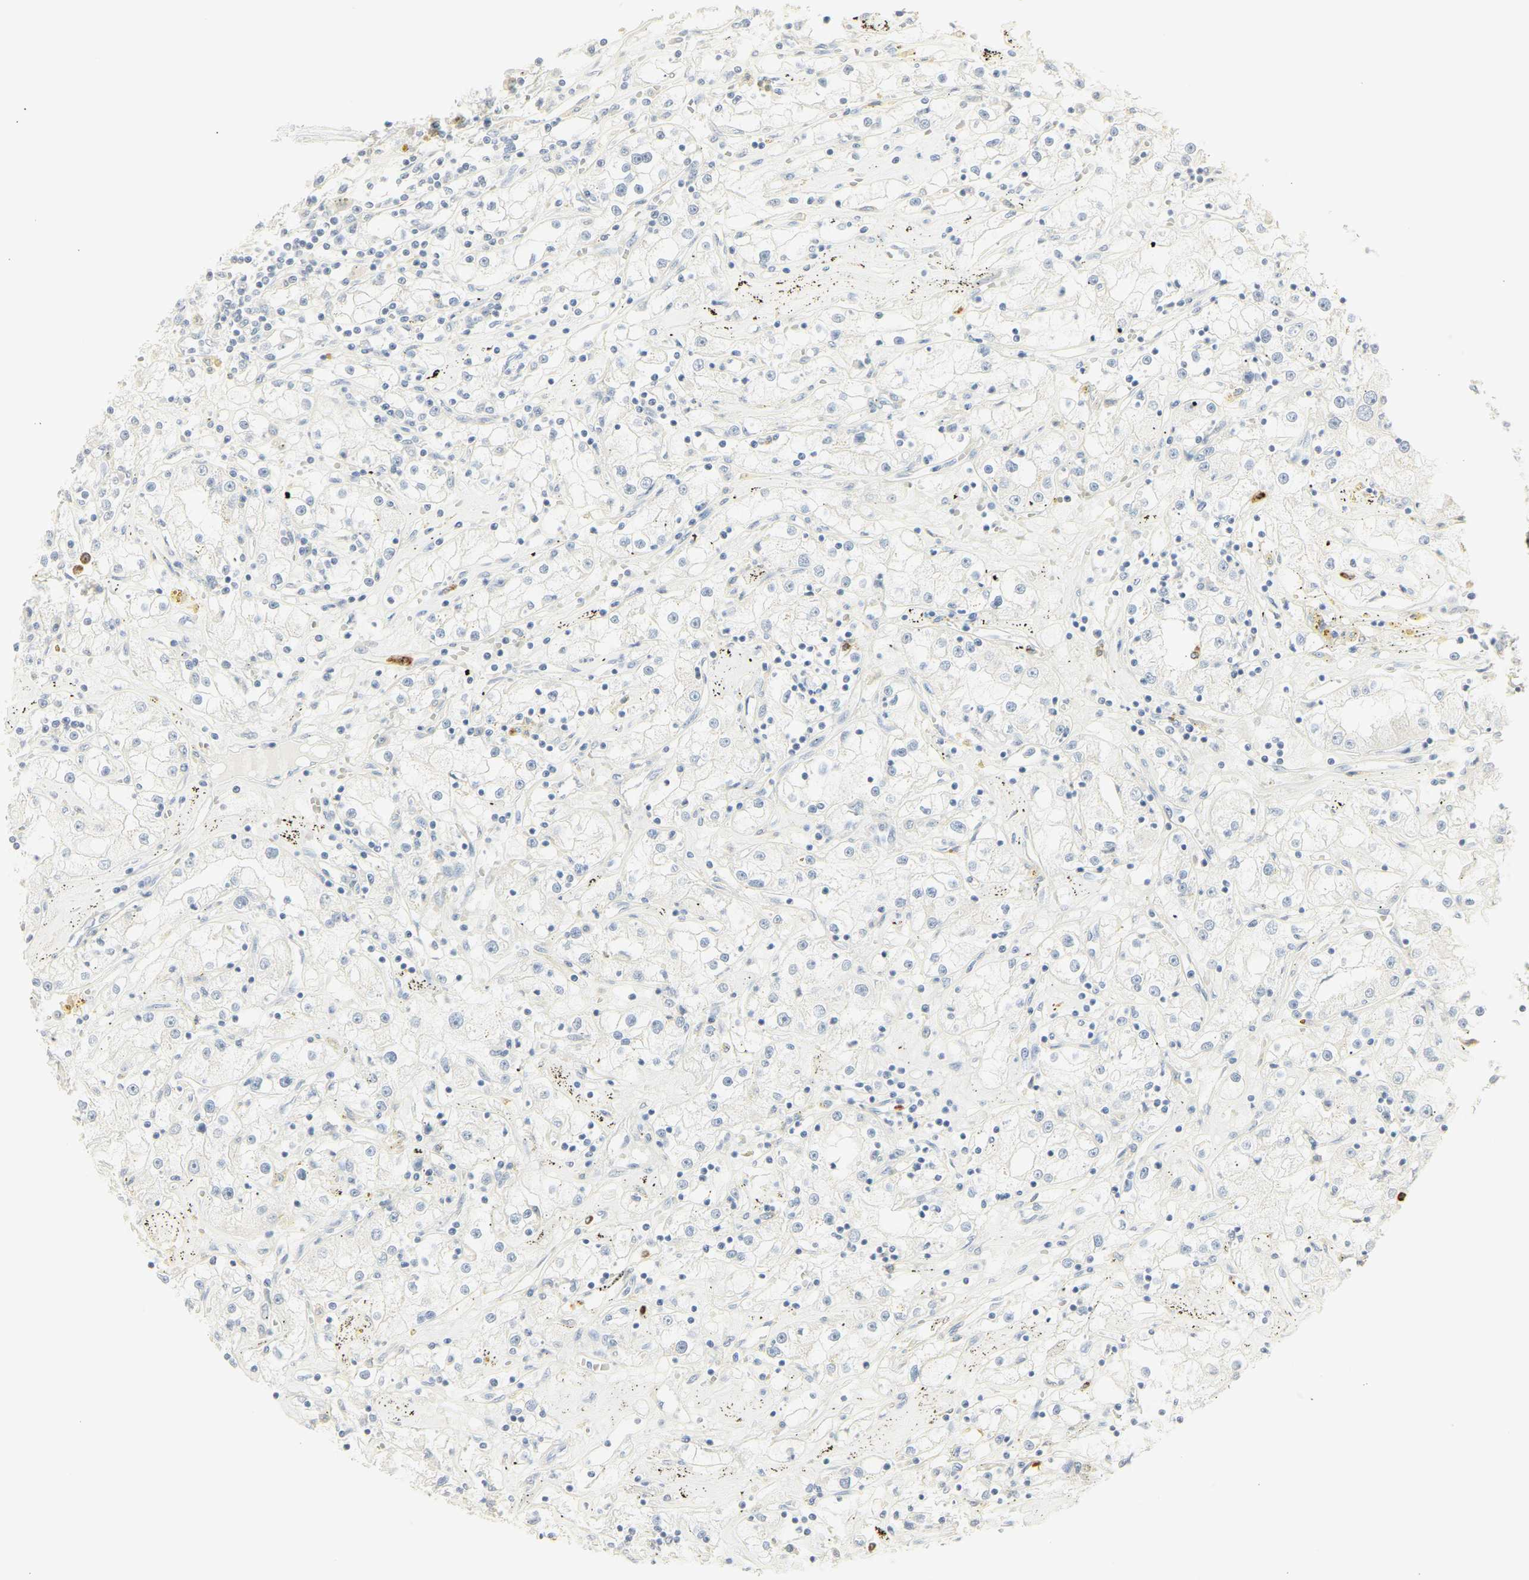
{"staining": {"intensity": "negative", "quantity": "none", "location": "none"}, "tissue": "renal cancer", "cell_type": "Tumor cells", "image_type": "cancer", "snomed": [{"axis": "morphology", "description": "Adenocarcinoma, NOS"}, {"axis": "topography", "description": "Kidney"}], "caption": "Adenocarcinoma (renal) was stained to show a protein in brown. There is no significant positivity in tumor cells. (Stains: DAB (3,3'-diaminobenzidine) IHC with hematoxylin counter stain, Microscopy: brightfield microscopy at high magnification).", "gene": "MPO", "patient": {"sex": "male", "age": 56}}